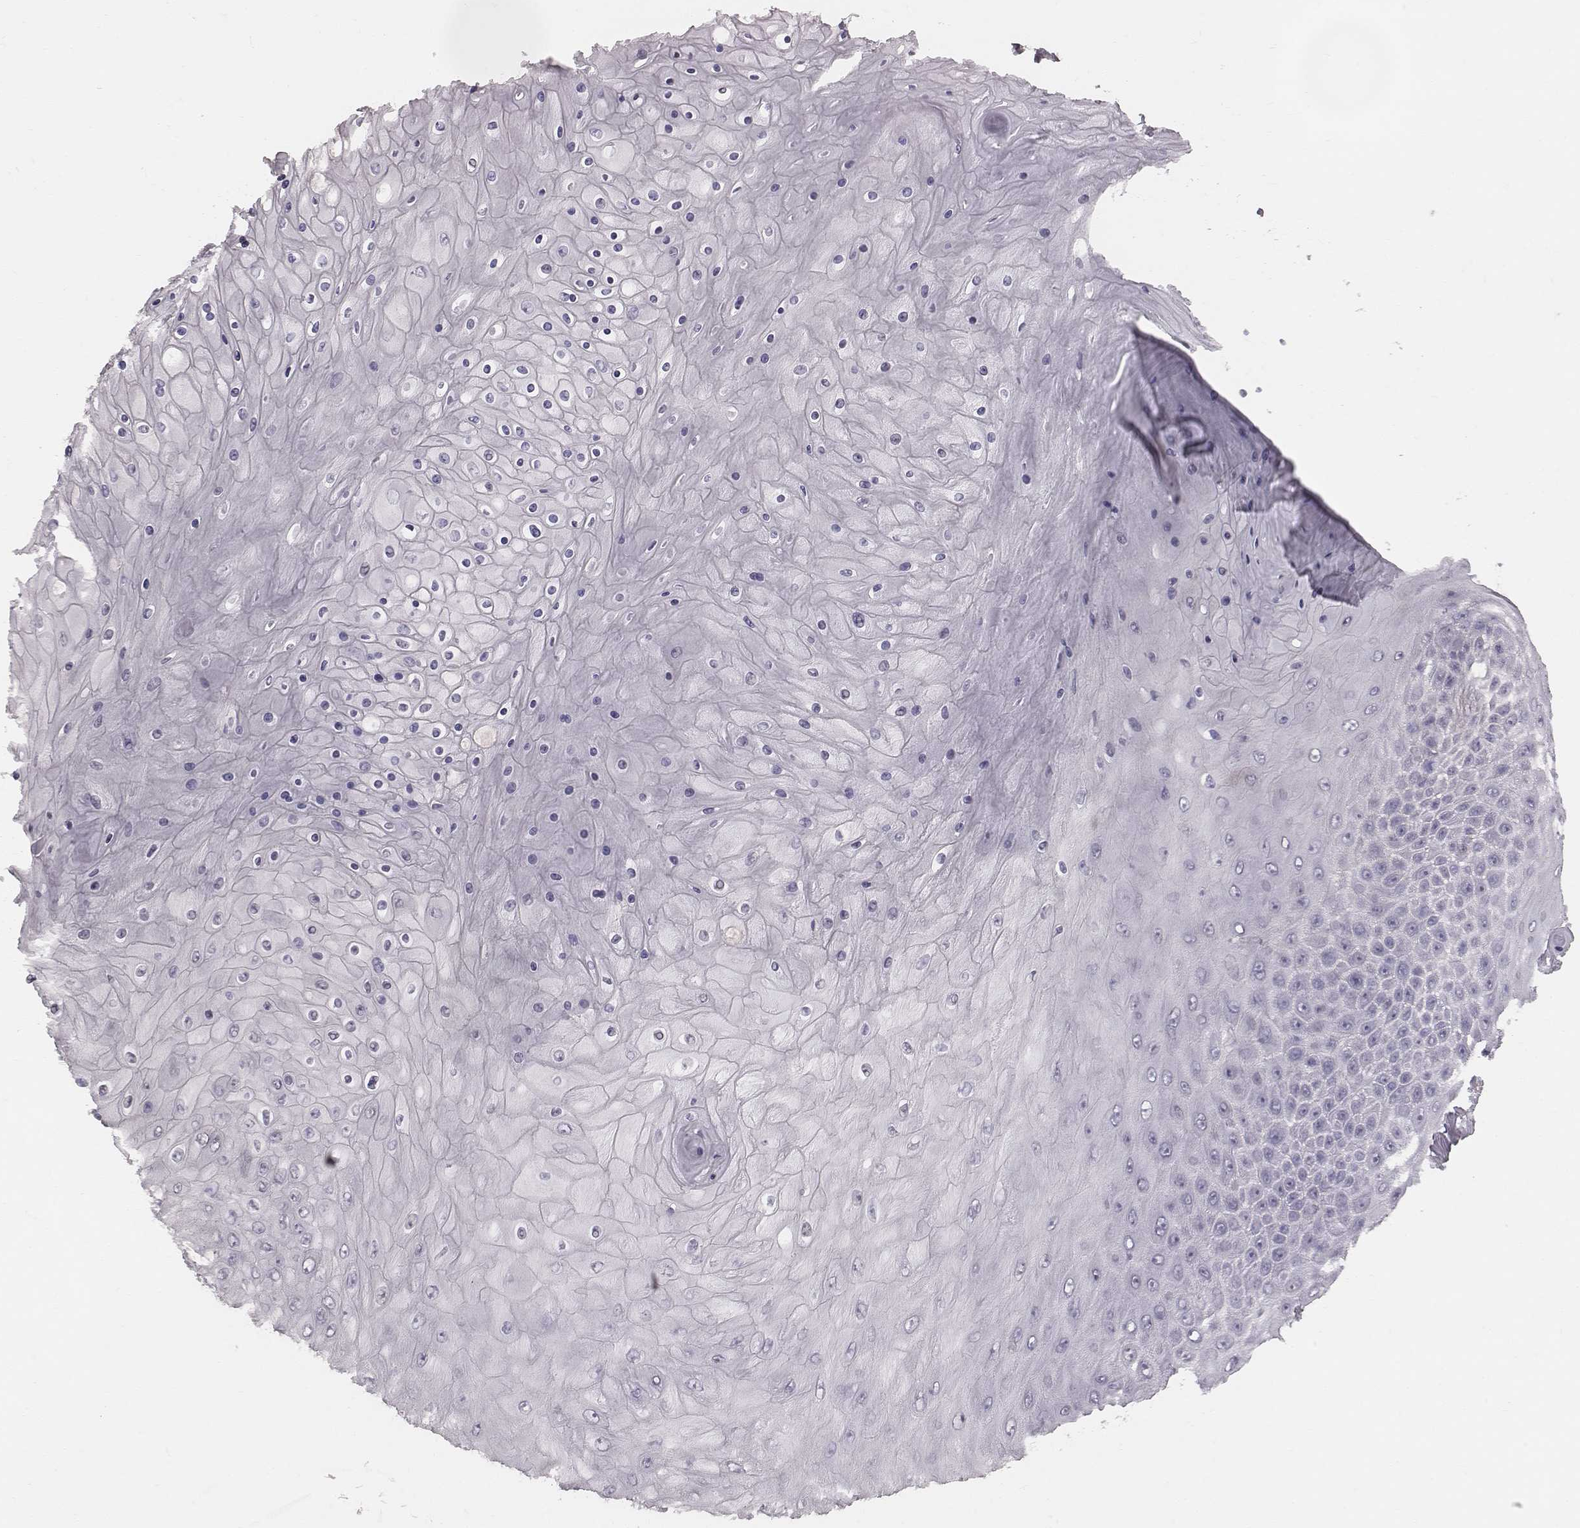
{"staining": {"intensity": "negative", "quantity": "none", "location": "none"}, "tissue": "skin cancer", "cell_type": "Tumor cells", "image_type": "cancer", "snomed": [{"axis": "morphology", "description": "Squamous cell carcinoma, NOS"}, {"axis": "topography", "description": "Skin"}], "caption": "Image shows no significant protein staining in tumor cells of skin squamous cell carcinoma.", "gene": "CFTR", "patient": {"sex": "male", "age": 62}}